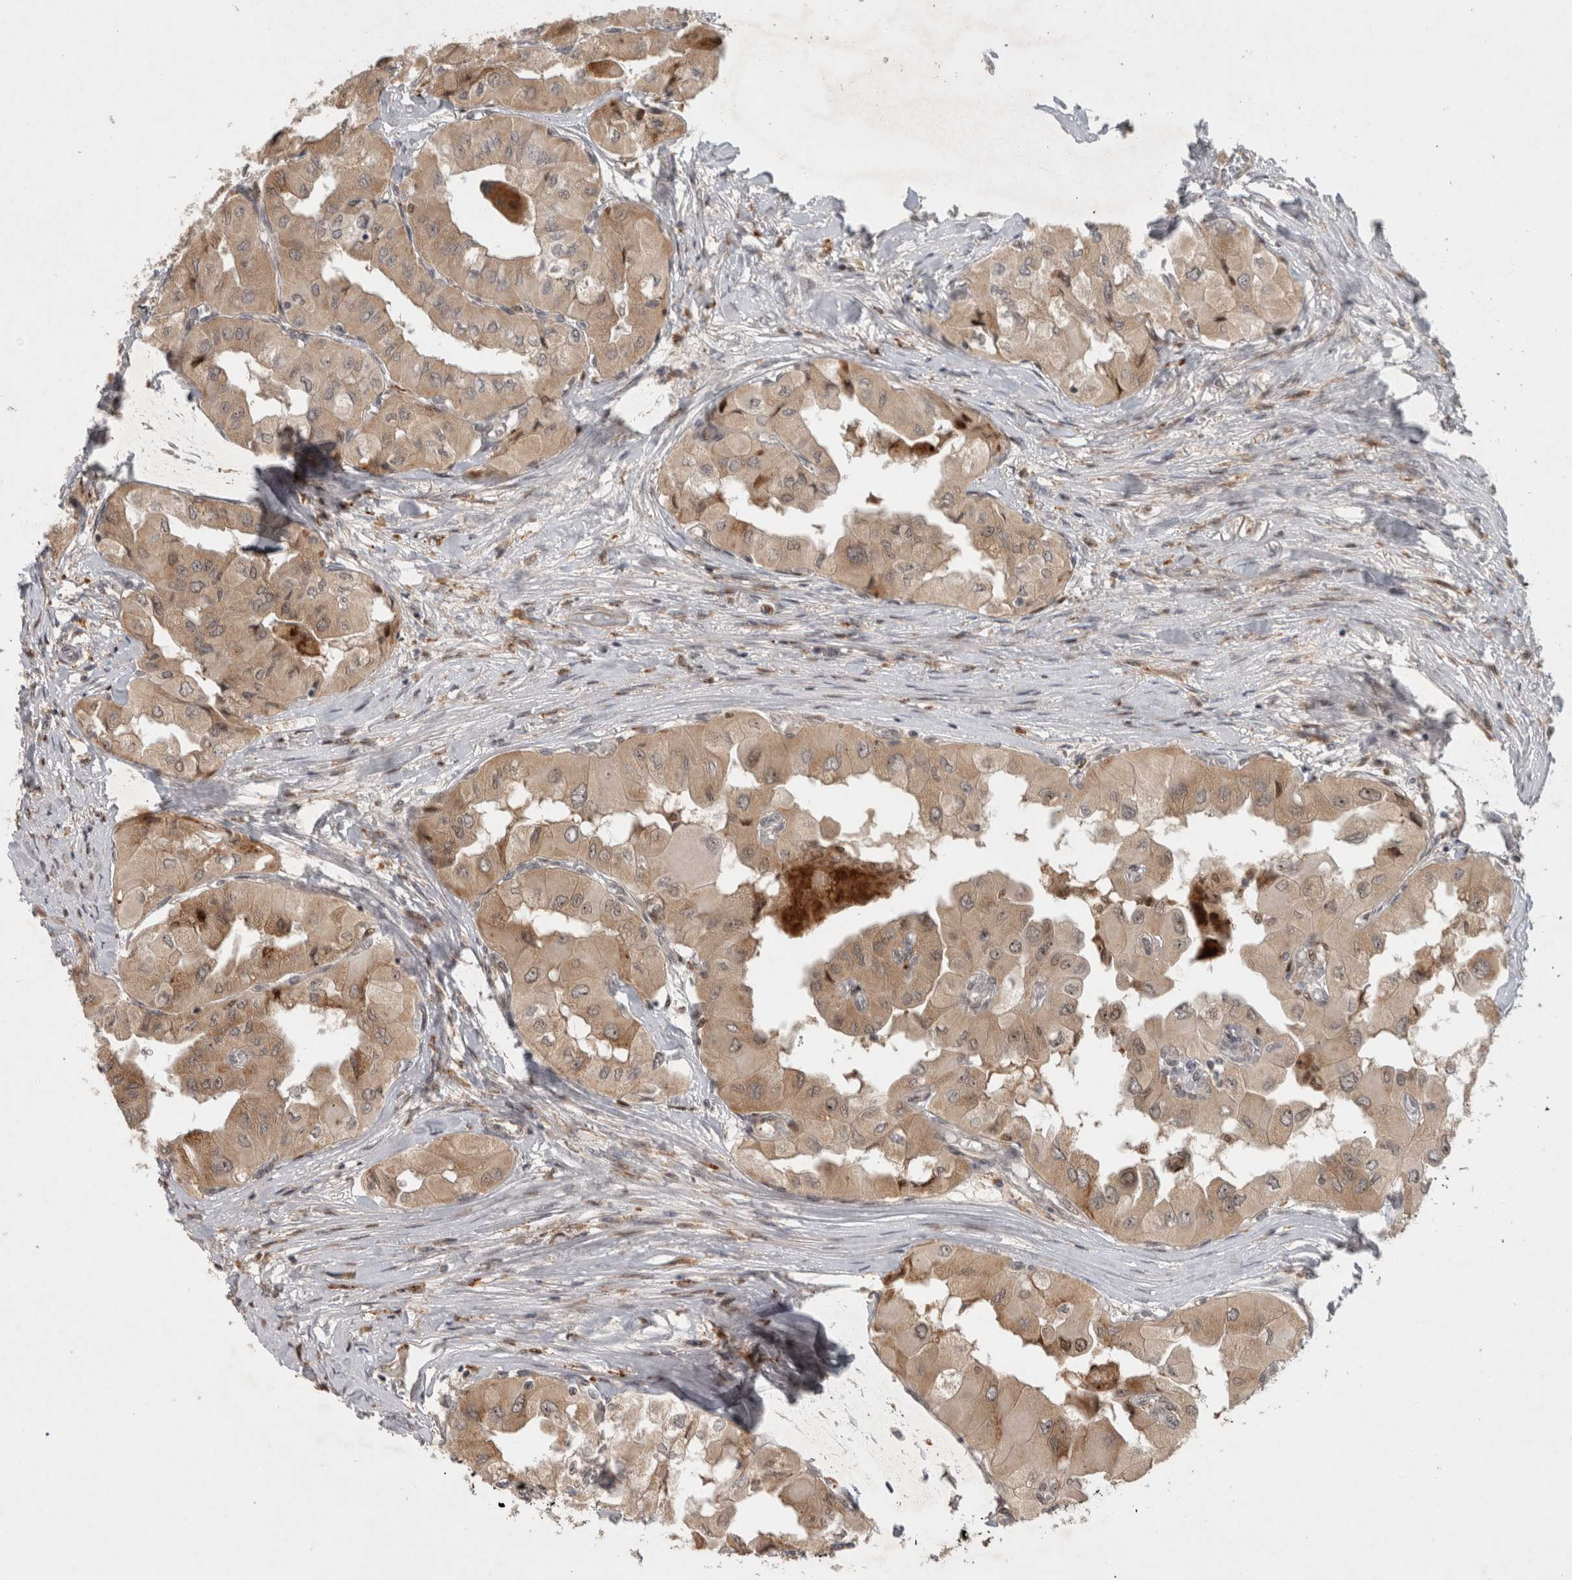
{"staining": {"intensity": "moderate", "quantity": ">75%", "location": "cytoplasmic/membranous"}, "tissue": "thyroid cancer", "cell_type": "Tumor cells", "image_type": "cancer", "snomed": [{"axis": "morphology", "description": "Papillary adenocarcinoma, NOS"}, {"axis": "topography", "description": "Thyroid gland"}], "caption": "Moderate cytoplasmic/membranous expression for a protein is identified in about >75% of tumor cells of thyroid cancer using immunohistochemistry.", "gene": "INSRR", "patient": {"sex": "female", "age": 59}}